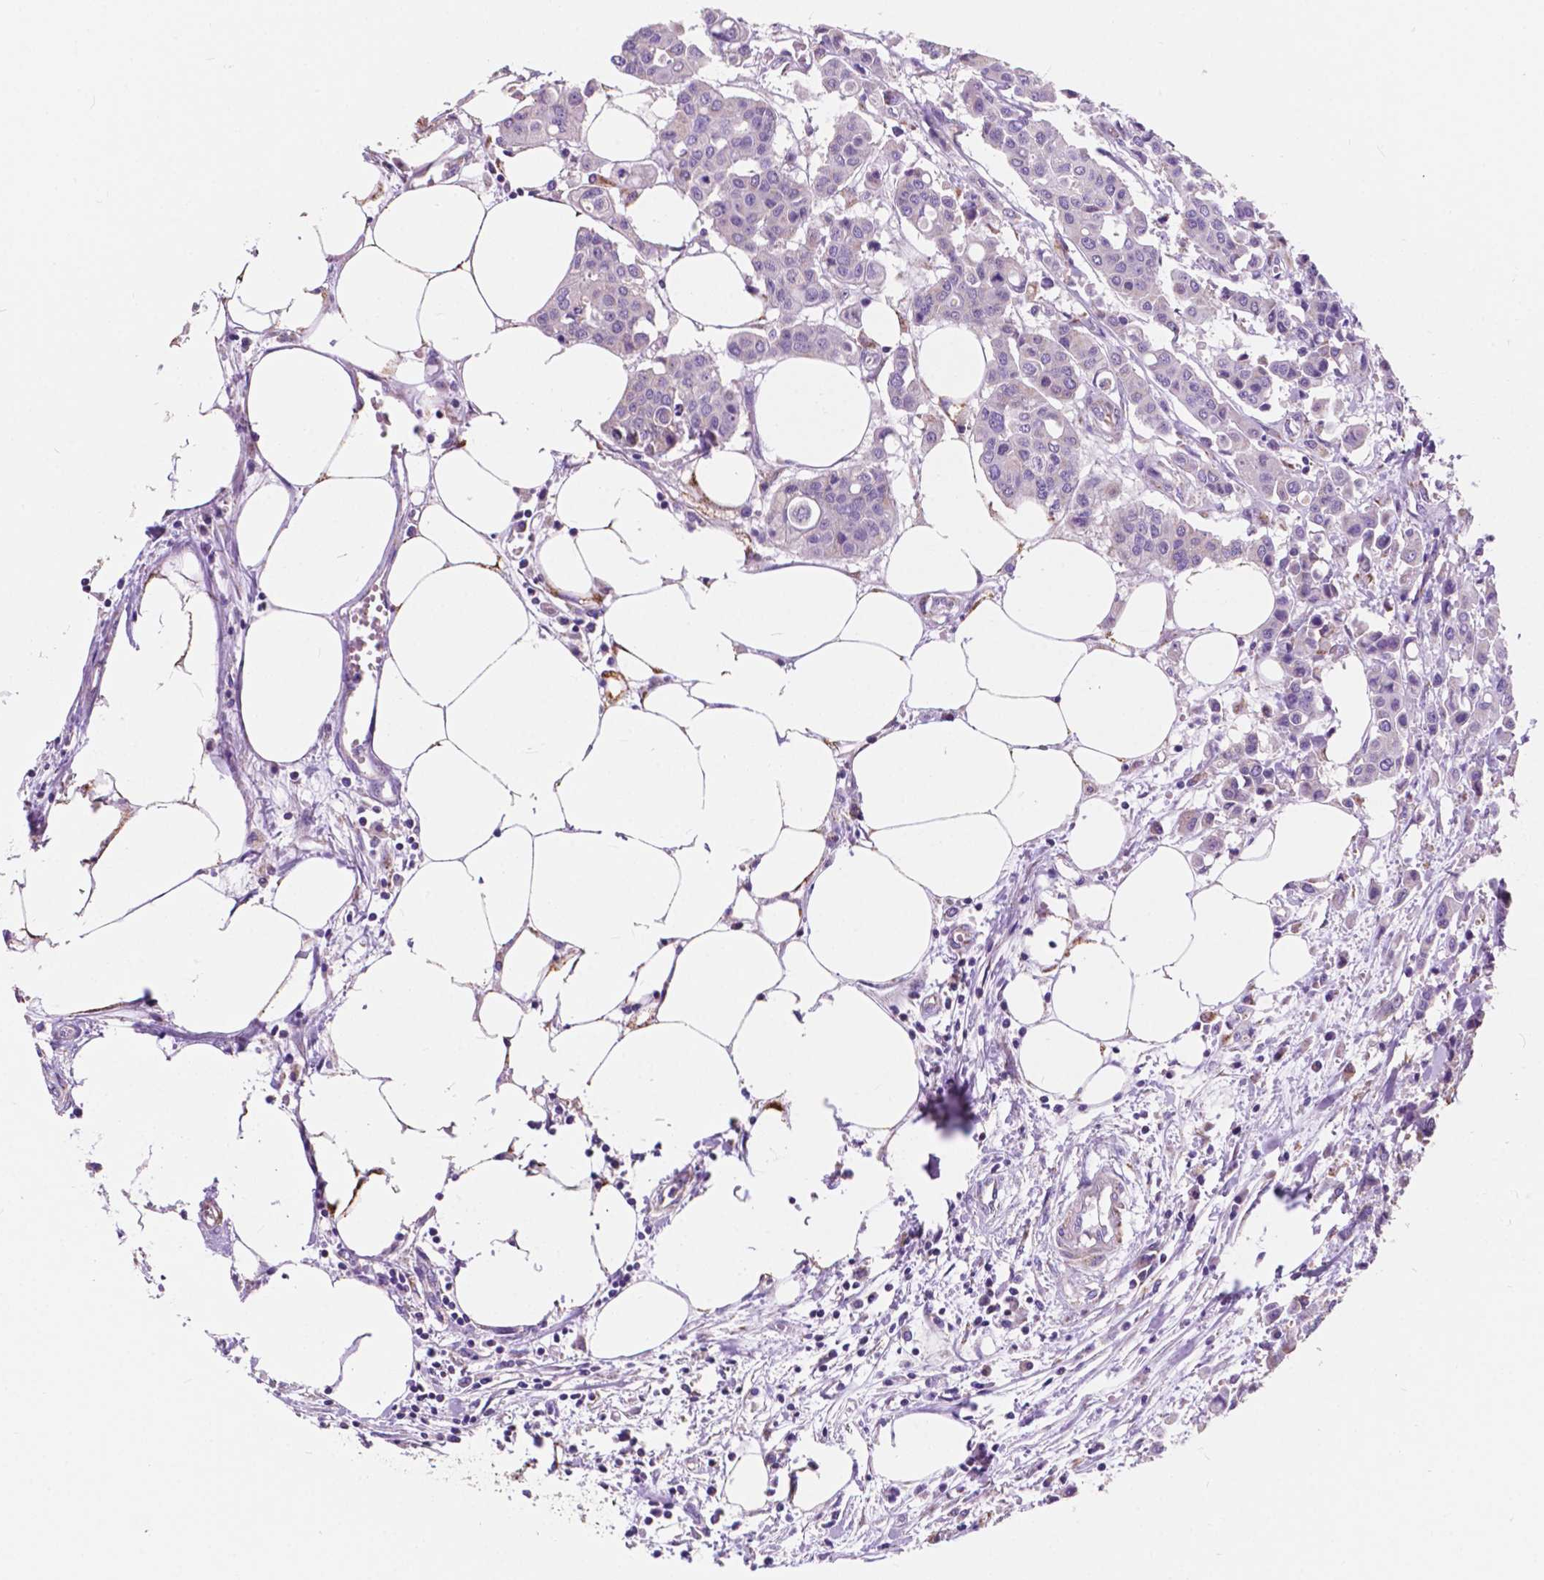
{"staining": {"intensity": "negative", "quantity": "none", "location": "none"}, "tissue": "carcinoid", "cell_type": "Tumor cells", "image_type": "cancer", "snomed": [{"axis": "morphology", "description": "Carcinoid, malignant, NOS"}, {"axis": "topography", "description": "Colon"}], "caption": "This is an IHC micrograph of carcinoid (malignant). There is no expression in tumor cells.", "gene": "TRPV5", "patient": {"sex": "male", "age": 81}}